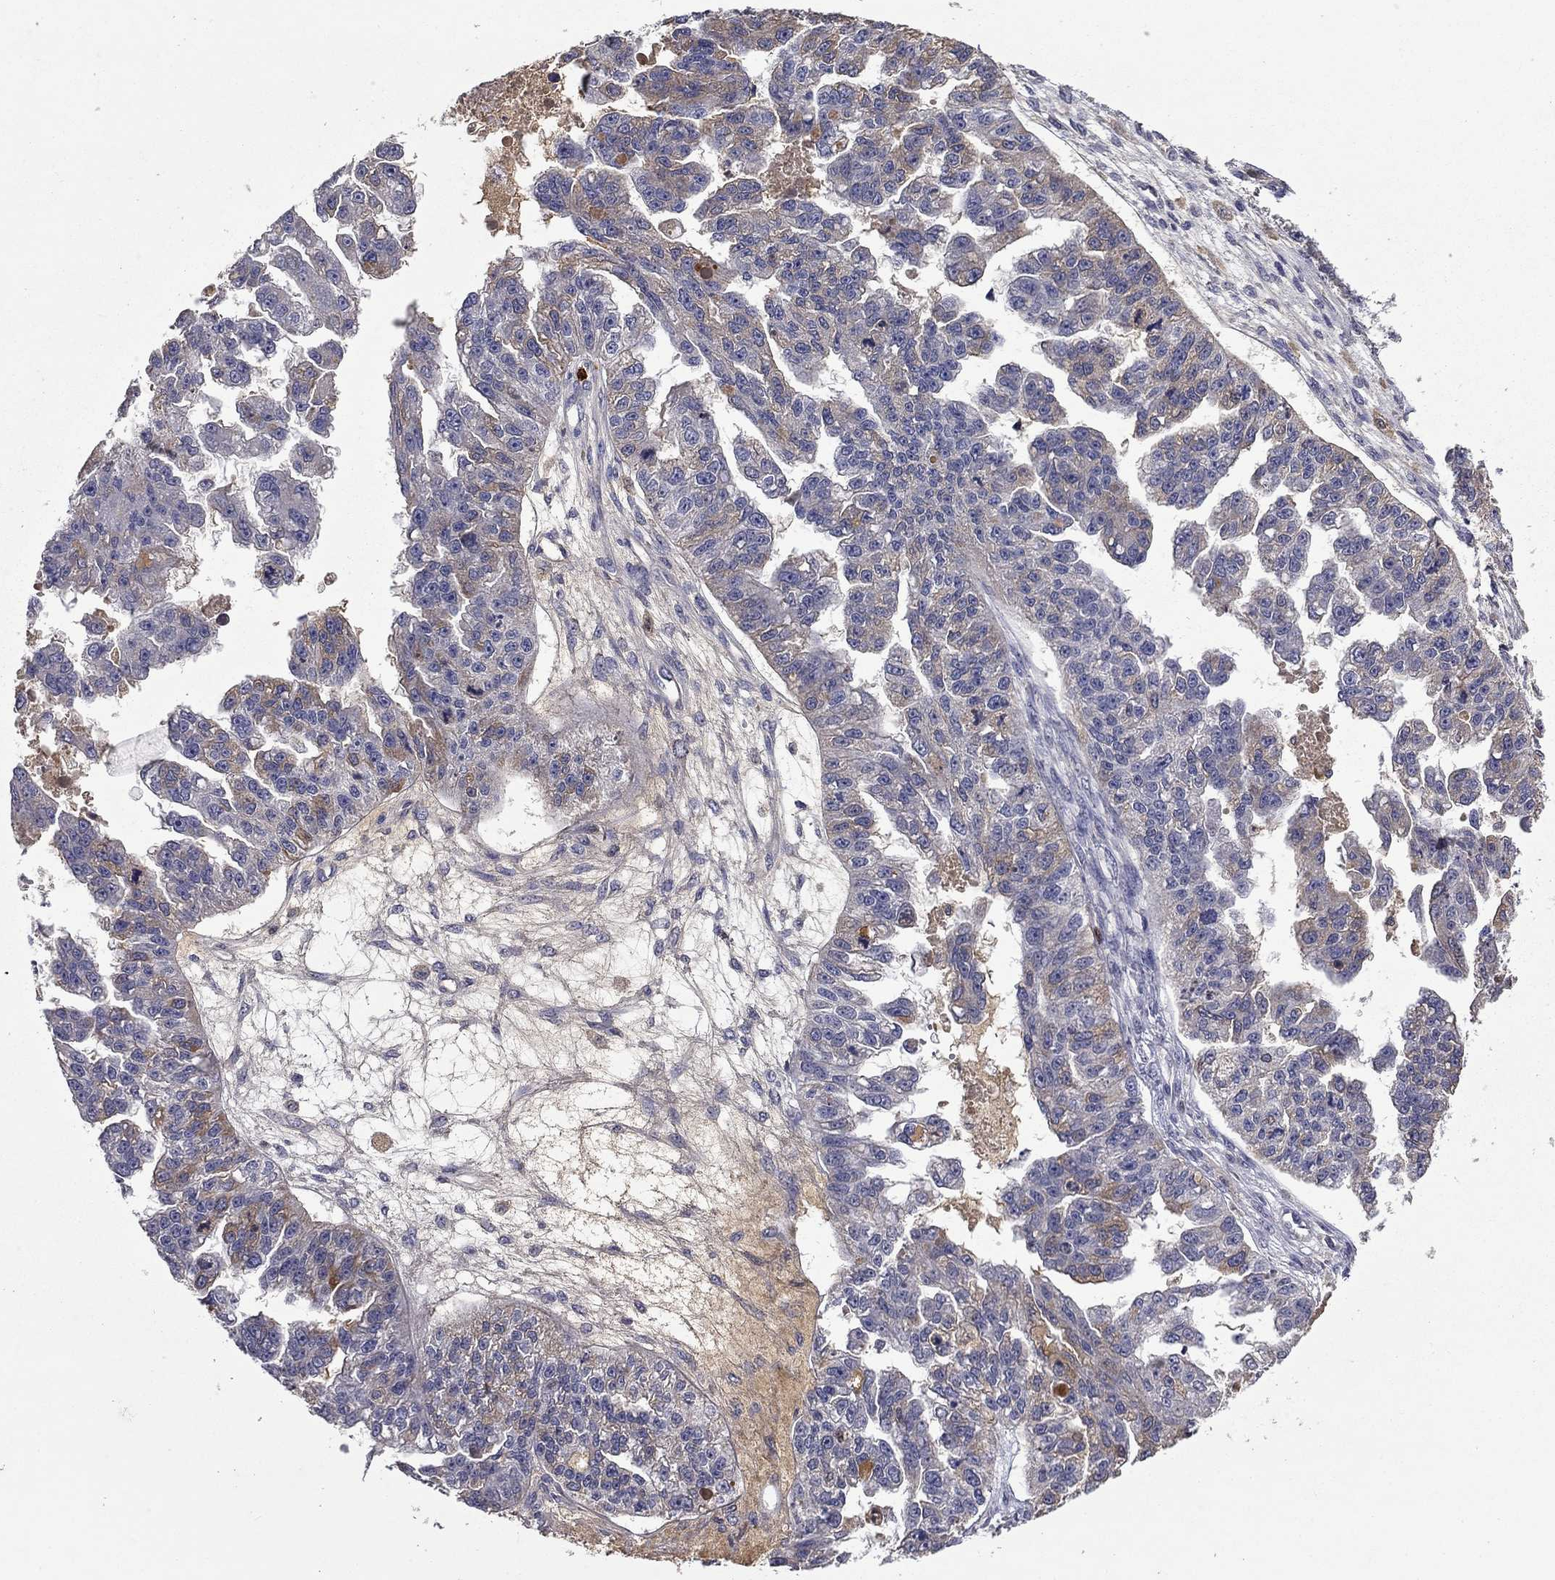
{"staining": {"intensity": "negative", "quantity": "none", "location": "none"}, "tissue": "ovarian cancer", "cell_type": "Tumor cells", "image_type": "cancer", "snomed": [{"axis": "morphology", "description": "Cystadenocarcinoma, serous, NOS"}, {"axis": "topography", "description": "Ovary"}], "caption": "Ovarian cancer (serous cystadenocarcinoma) stained for a protein using immunohistochemistry shows no staining tumor cells.", "gene": "SATB1", "patient": {"sex": "female", "age": 58}}